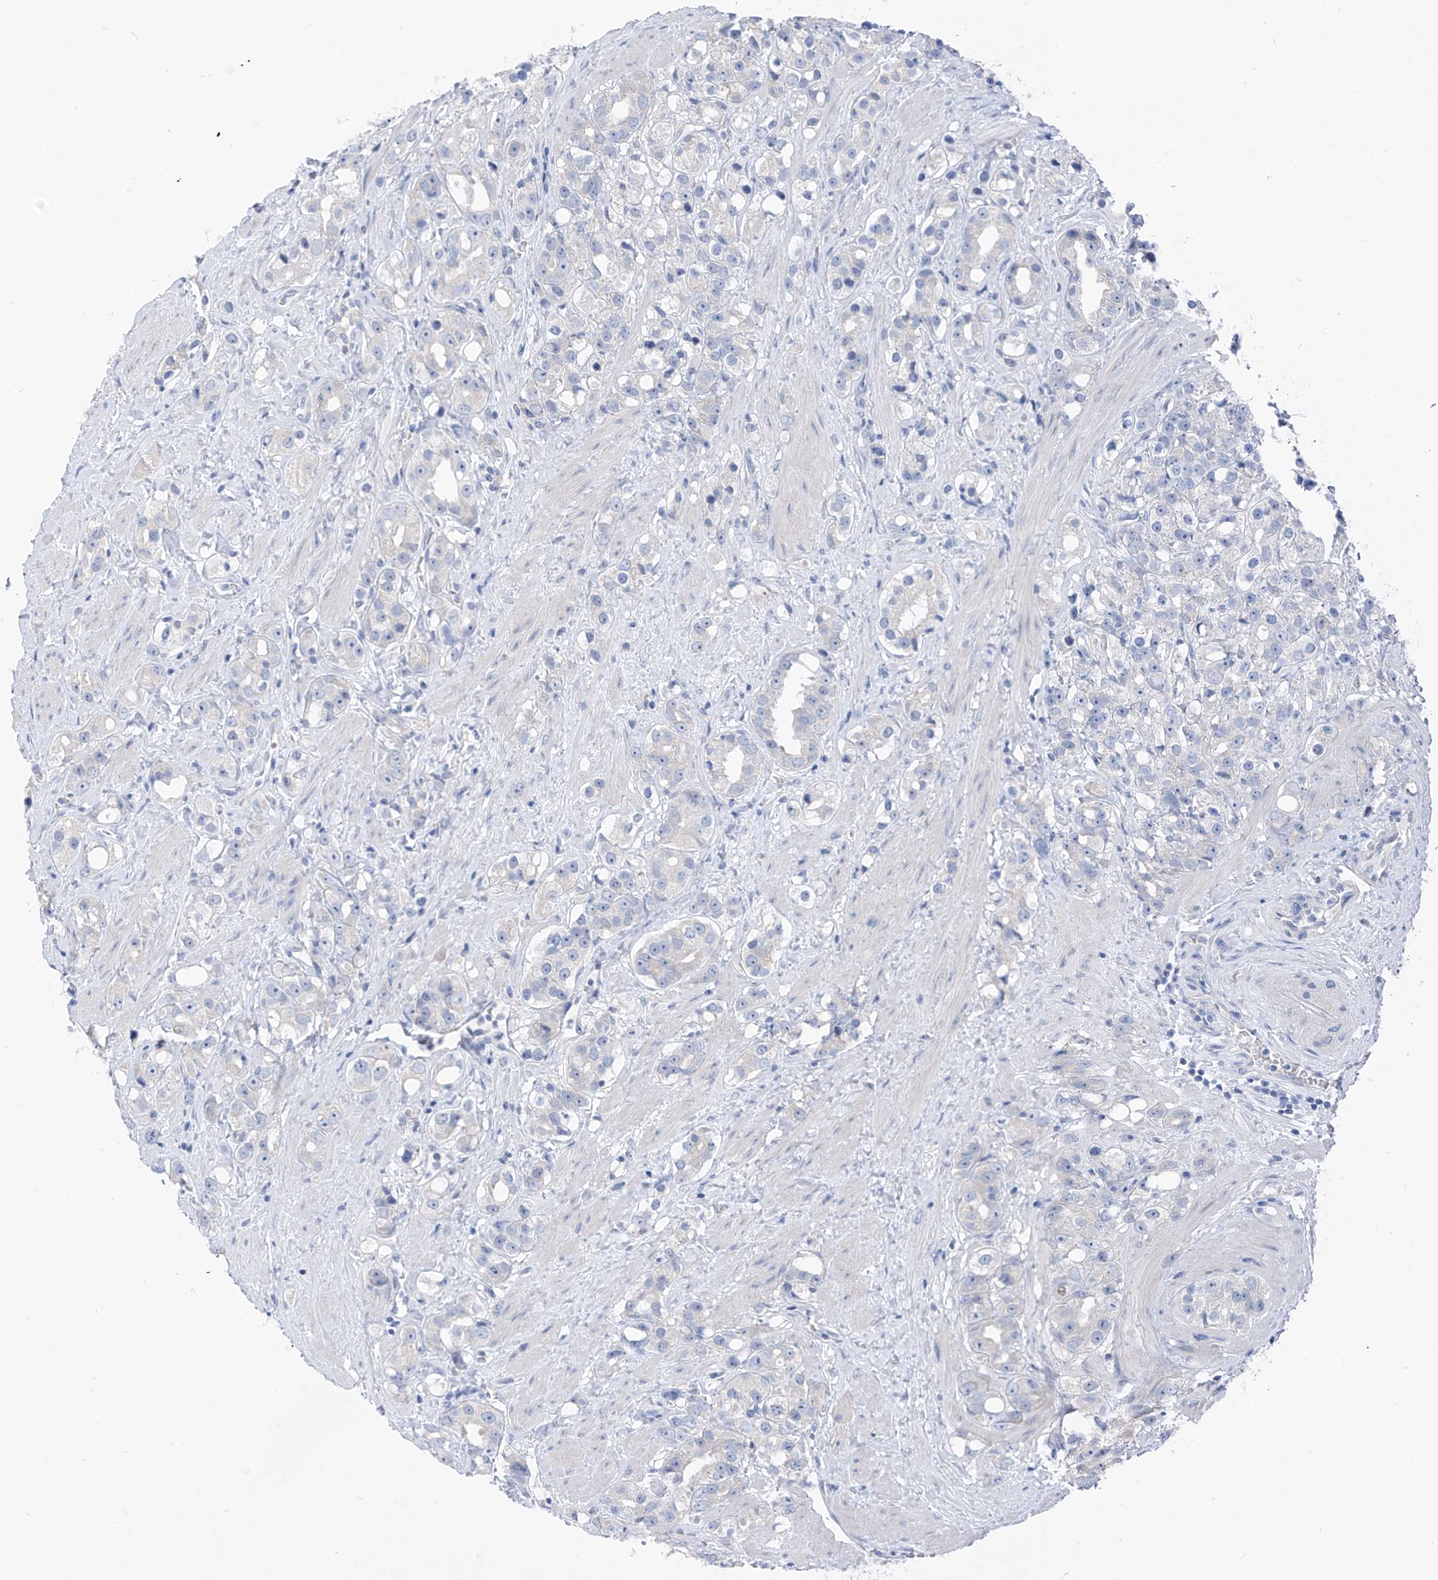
{"staining": {"intensity": "negative", "quantity": "none", "location": "none"}, "tissue": "prostate cancer", "cell_type": "Tumor cells", "image_type": "cancer", "snomed": [{"axis": "morphology", "description": "Adenocarcinoma, NOS"}, {"axis": "topography", "description": "Prostate"}], "caption": "IHC of prostate adenocarcinoma demonstrates no positivity in tumor cells.", "gene": "LDAH", "patient": {"sex": "male", "age": 79}}